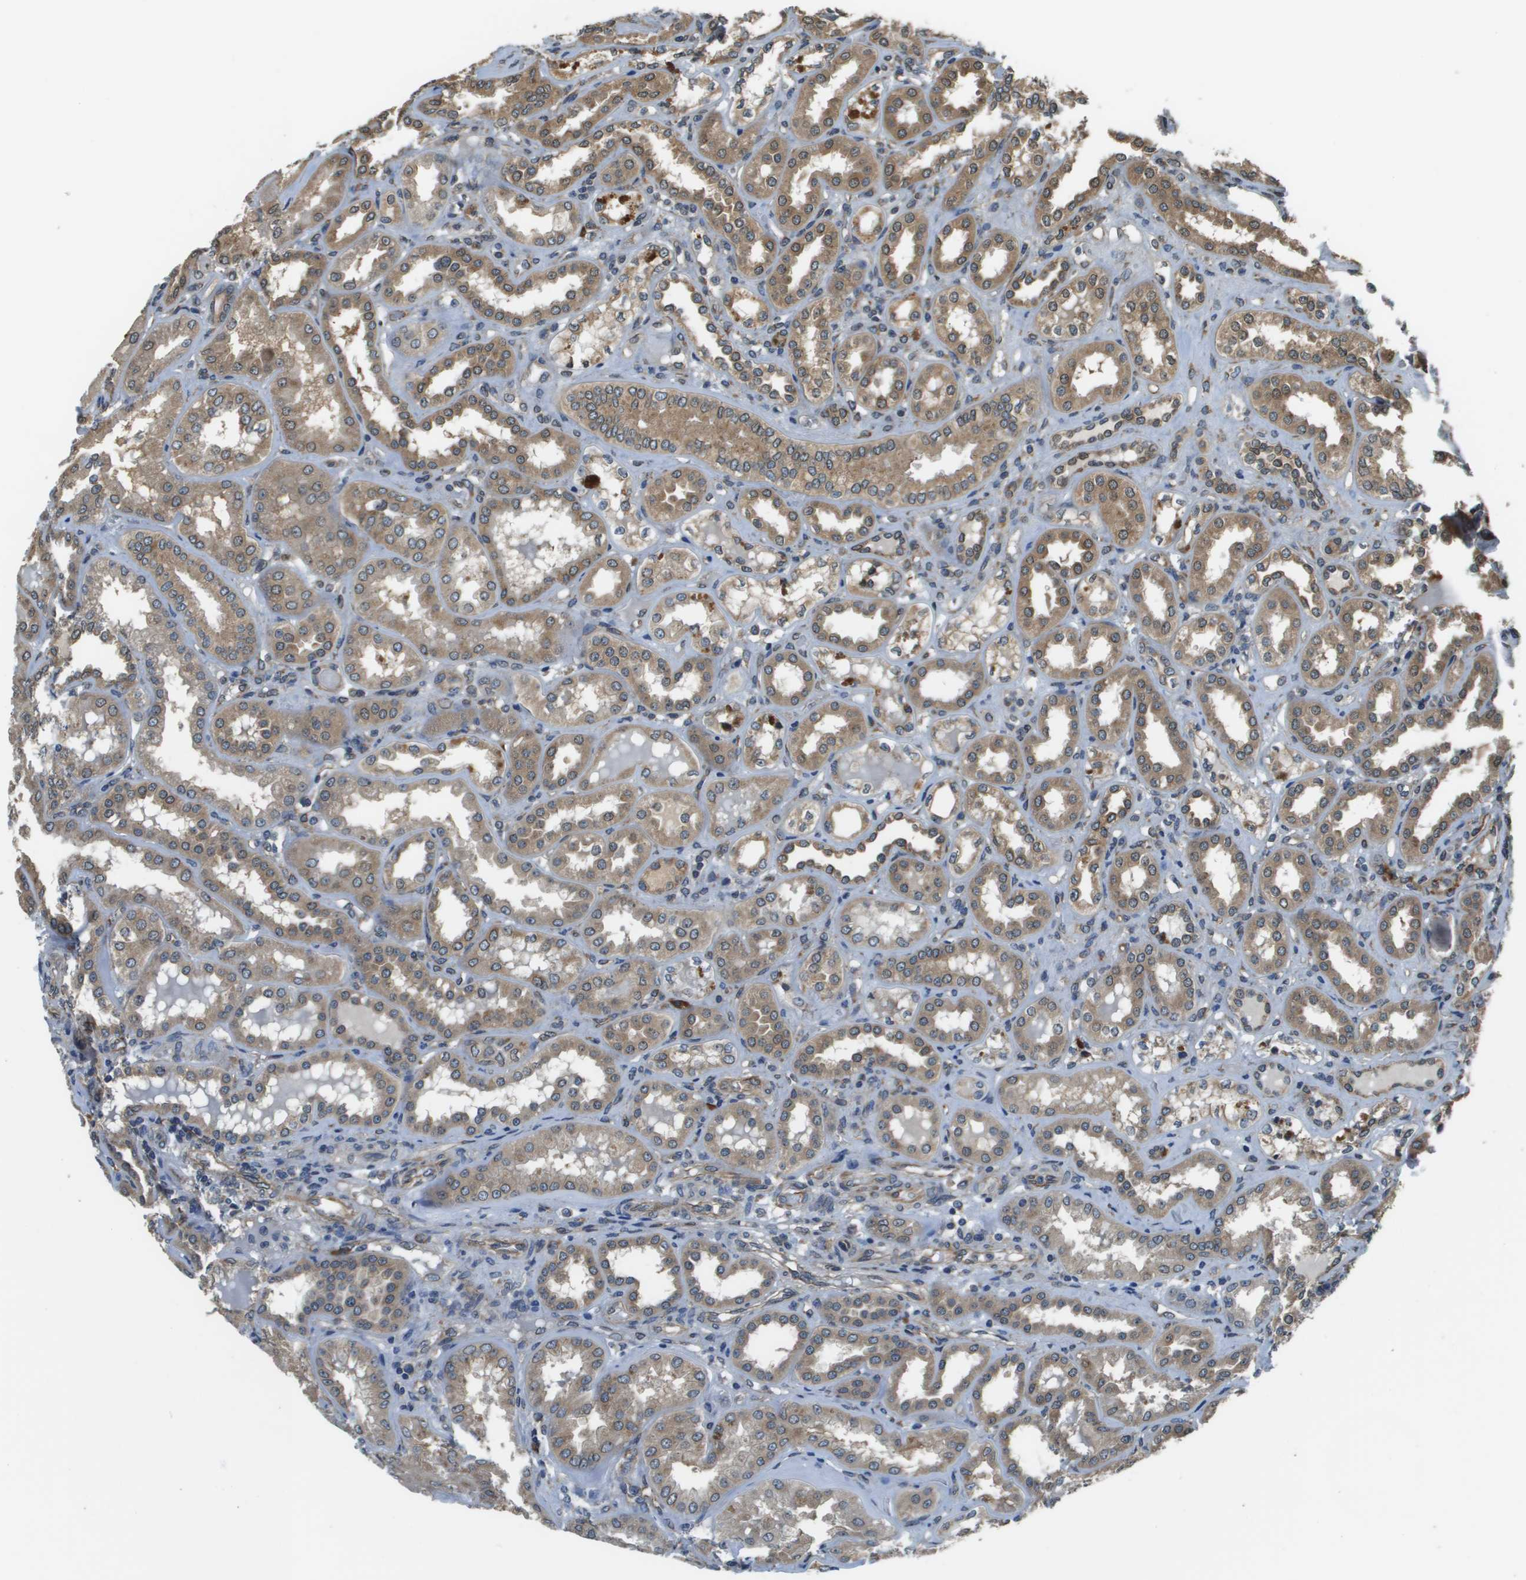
{"staining": {"intensity": "strong", "quantity": "<25%", "location": "cytoplasmic/membranous"}, "tissue": "kidney", "cell_type": "Cells in glomeruli", "image_type": "normal", "snomed": [{"axis": "morphology", "description": "Normal tissue, NOS"}, {"axis": "topography", "description": "Kidney"}], "caption": "Immunohistochemistry (IHC) (DAB (3,3'-diaminobenzidine)) staining of normal human kidney reveals strong cytoplasmic/membranous protein staining in about <25% of cells in glomeruli.", "gene": "SEC62", "patient": {"sex": "female", "age": 56}}